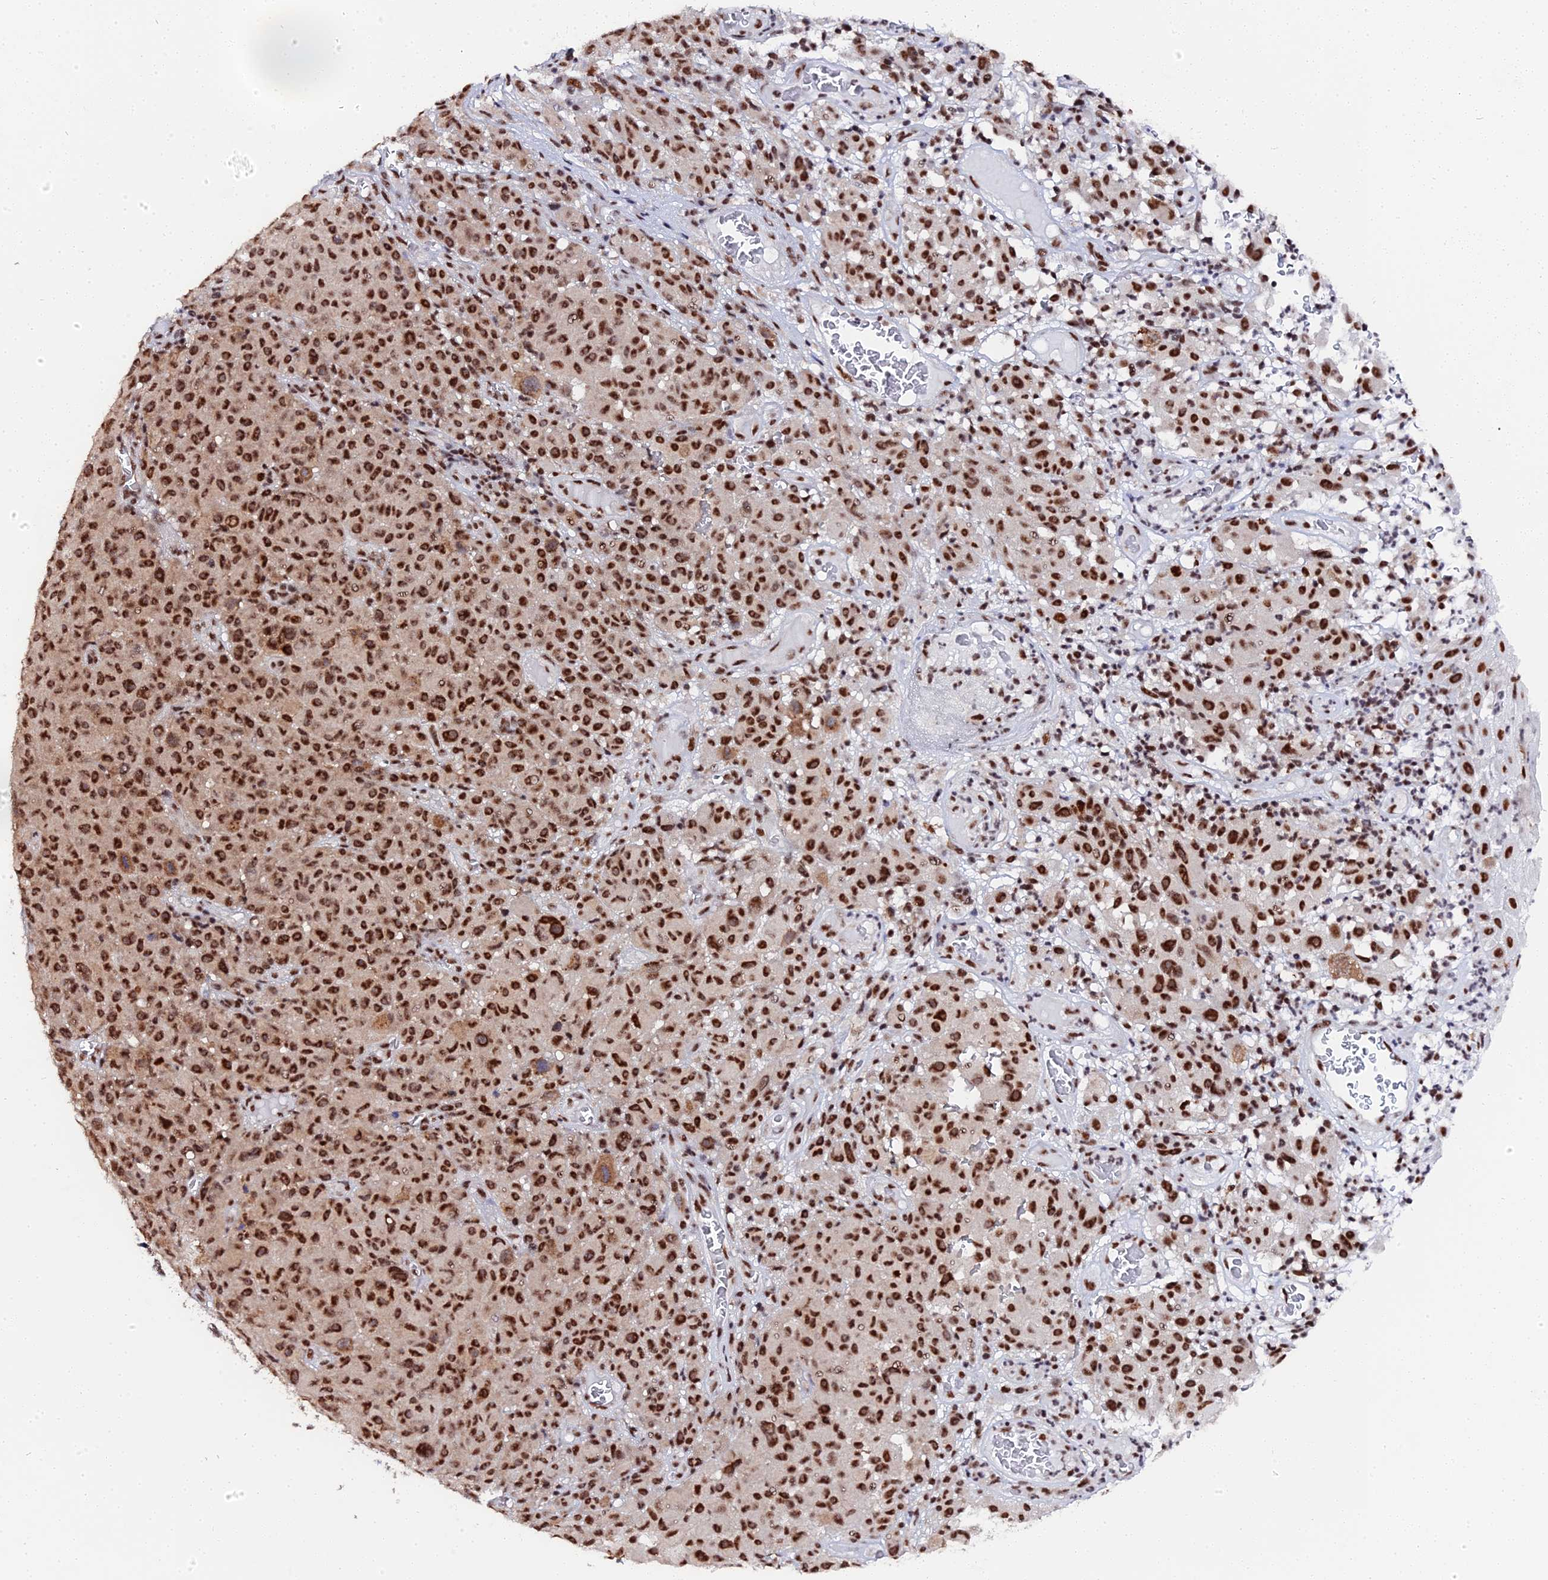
{"staining": {"intensity": "strong", "quantity": ">75%", "location": "nuclear"}, "tissue": "melanoma", "cell_type": "Tumor cells", "image_type": "cancer", "snomed": [{"axis": "morphology", "description": "Malignant melanoma, NOS"}, {"axis": "topography", "description": "Skin"}], "caption": "This is a histology image of immunohistochemistry staining of melanoma, which shows strong positivity in the nuclear of tumor cells.", "gene": "MAGOHB", "patient": {"sex": "female", "age": 82}}